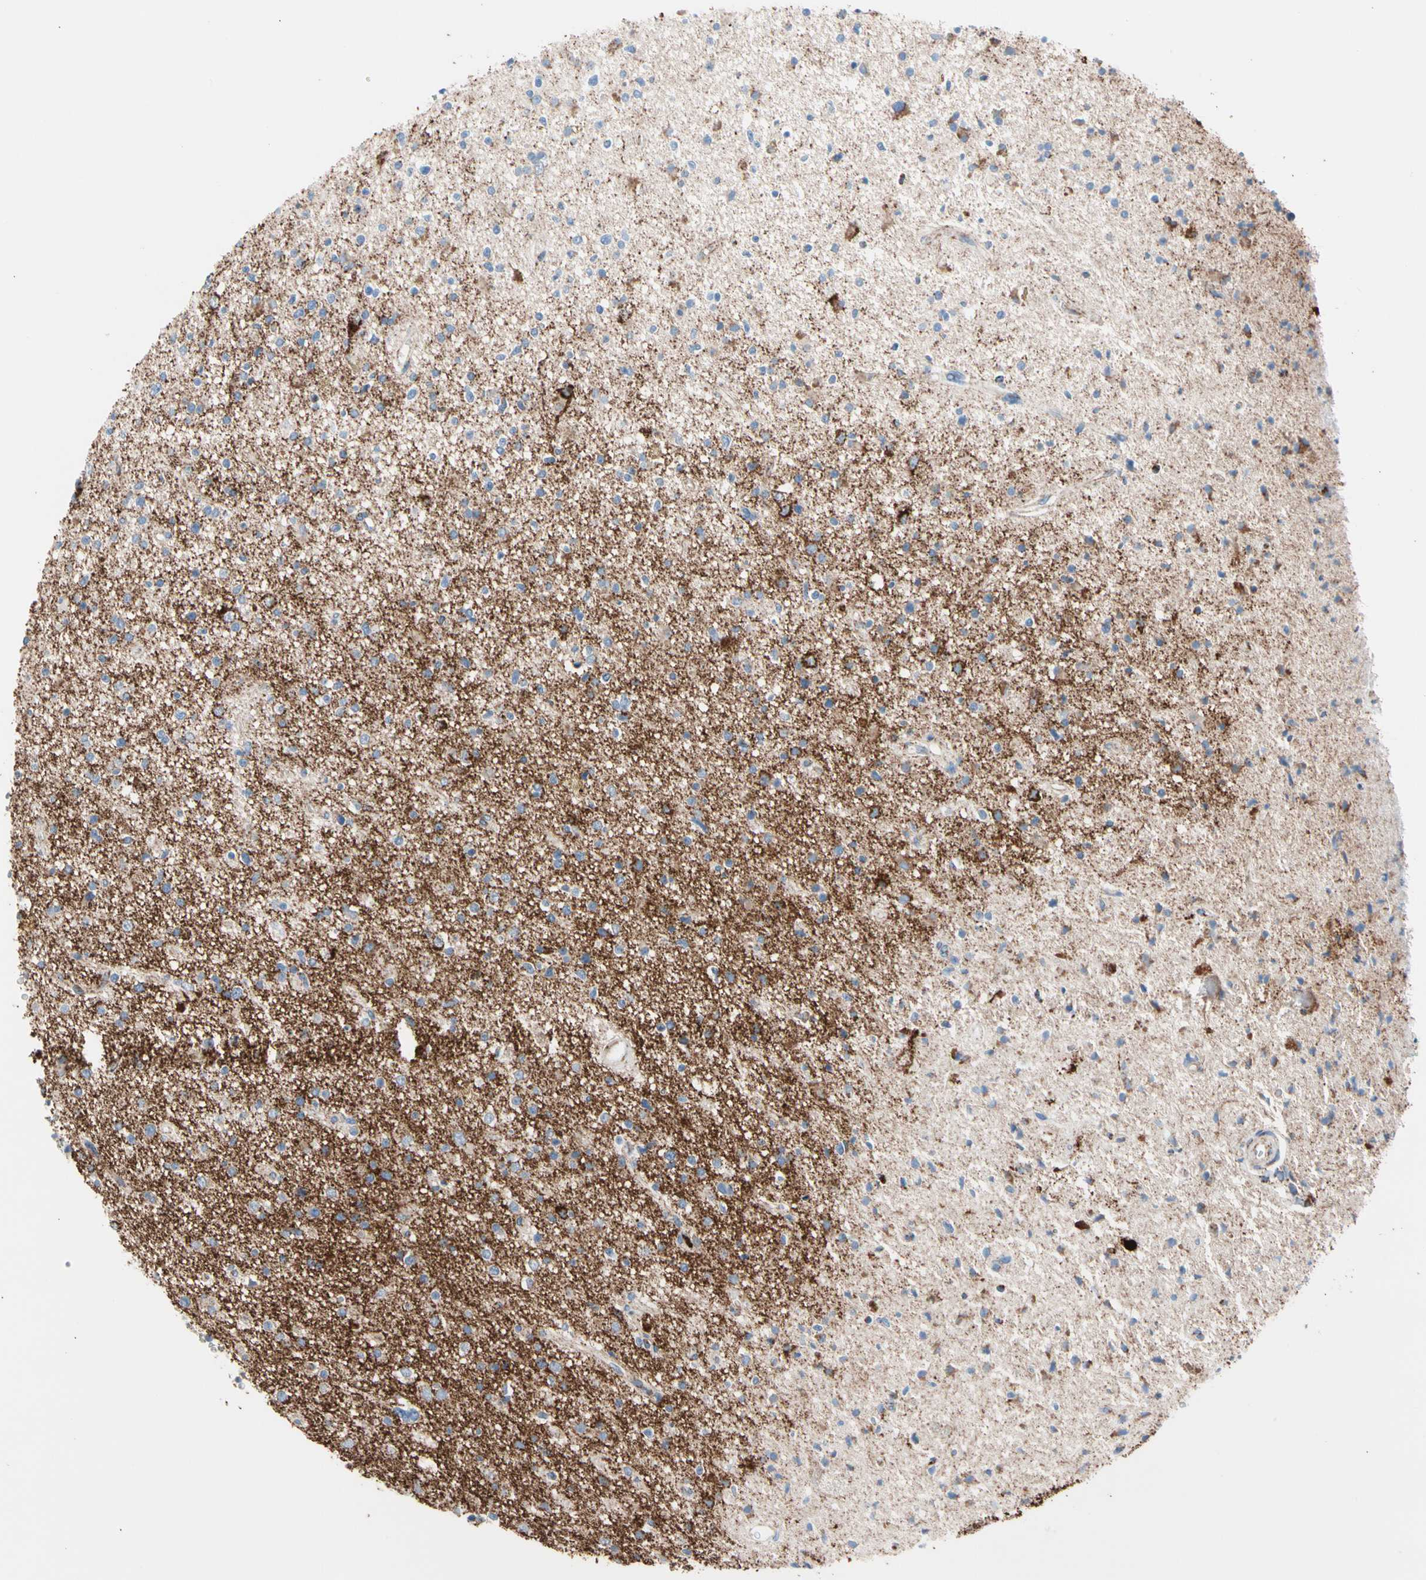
{"staining": {"intensity": "strong", "quantity": "<25%", "location": "cytoplasmic/membranous"}, "tissue": "glioma", "cell_type": "Tumor cells", "image_type": "cancer", "snomed": [{"axis": "morphology", "description": "Glioma, malignant, High grade"}, {"axis": "topography", "description": "Brain"}], "caption": "Immunohistochemistry (DAB) staining of malignant high-grade glioma demonstrates strong cytoplasmic/membranous protein expression in about <25% of tumor cells.", "gene": "HK1", "patient": {"sex": "male", "age": 33}}